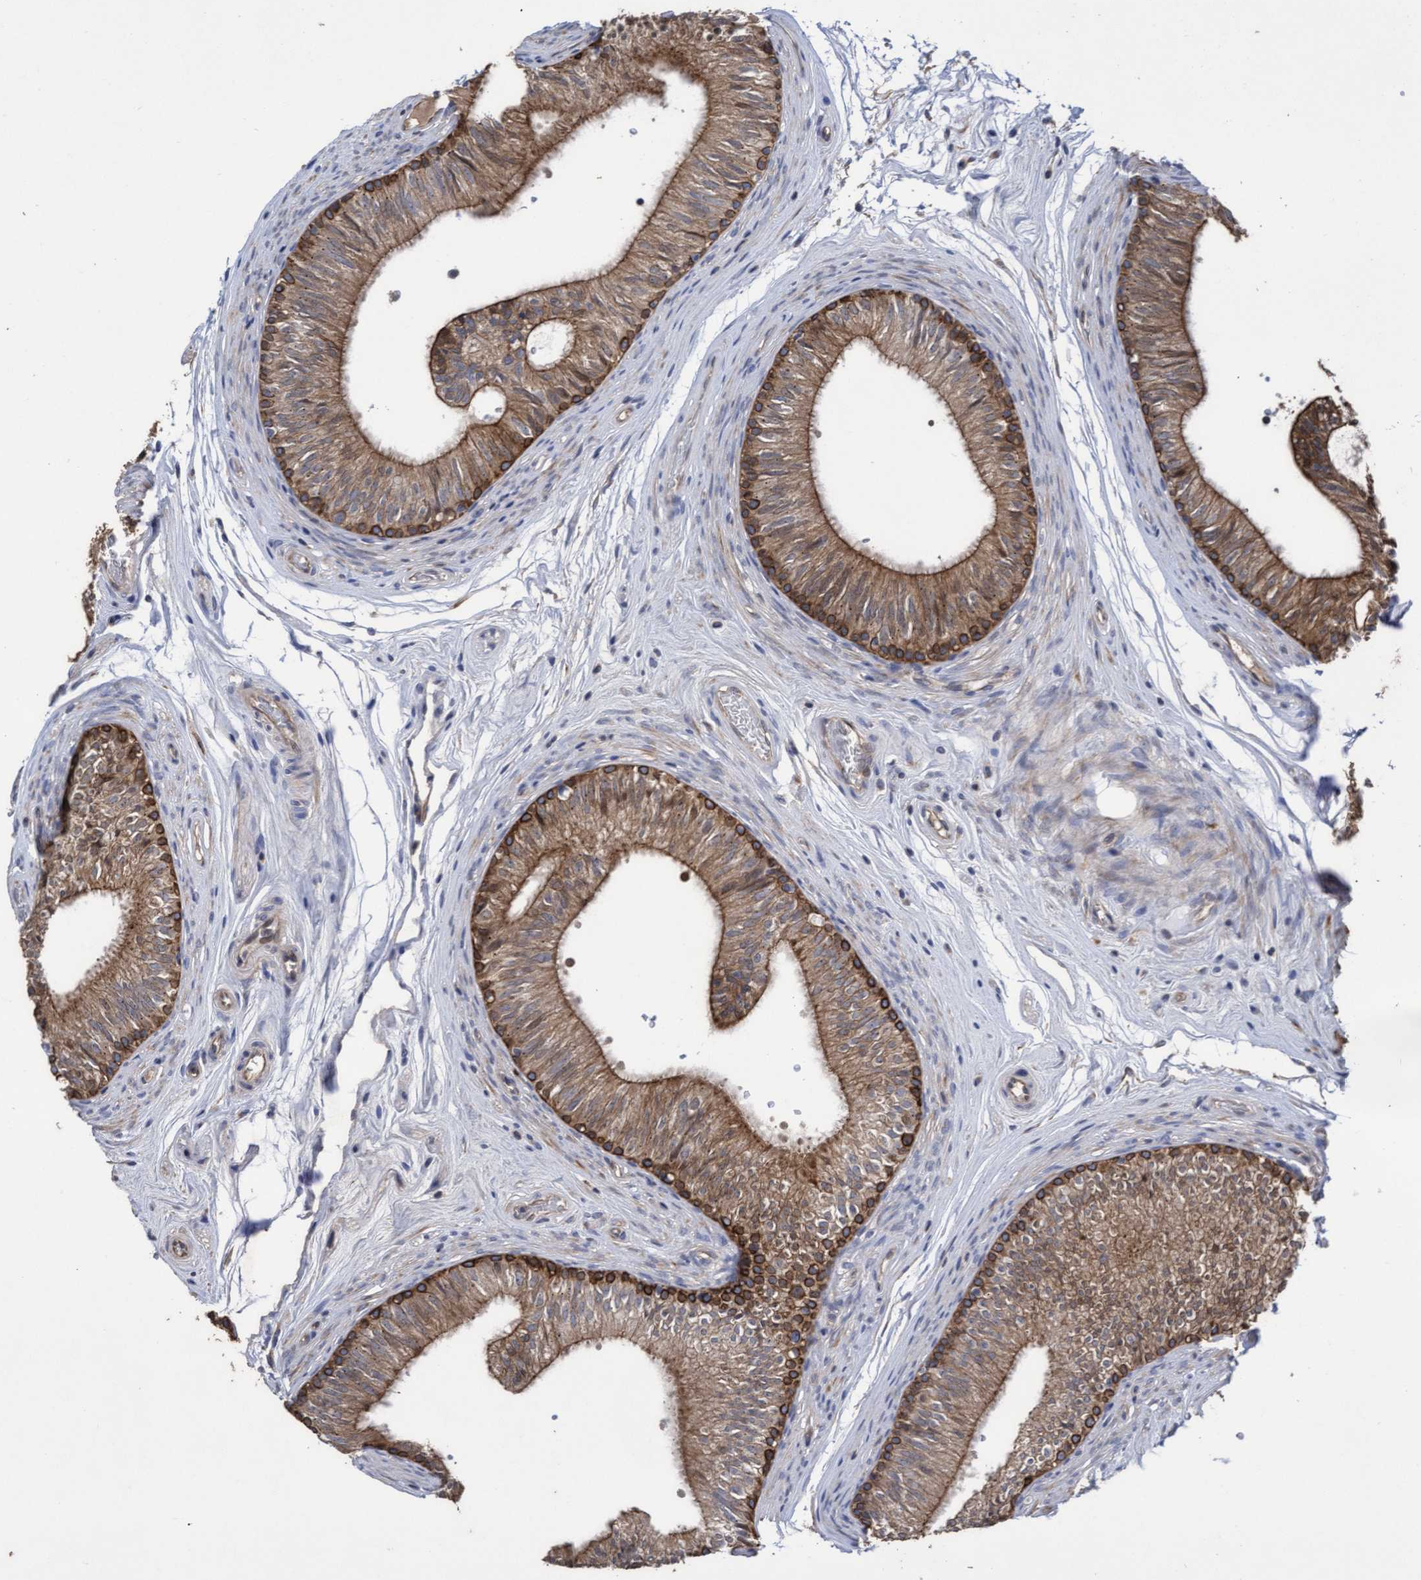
{"staining": {"intensity": "strong", "quantity": "25%-75%", "location": "cytoplasmic/membranous"}, "tissue": "epididymis", "cell_type": "Glandular cells", "image_type": "normal", "snomed": [{"axis": "morphology", "description": "Normal tissue, NOS"}, {"axis": "topography", "description": "Epididymis"}], "caption": "This is a photomicrograph of immunohistochemistry (IHC) staining of benign epididymis, which shows strong positivity in the cytoplasmic/membranous of glandular cells.", "gene": "KRT24", "patient": {"sex": "male", "age": 36}}